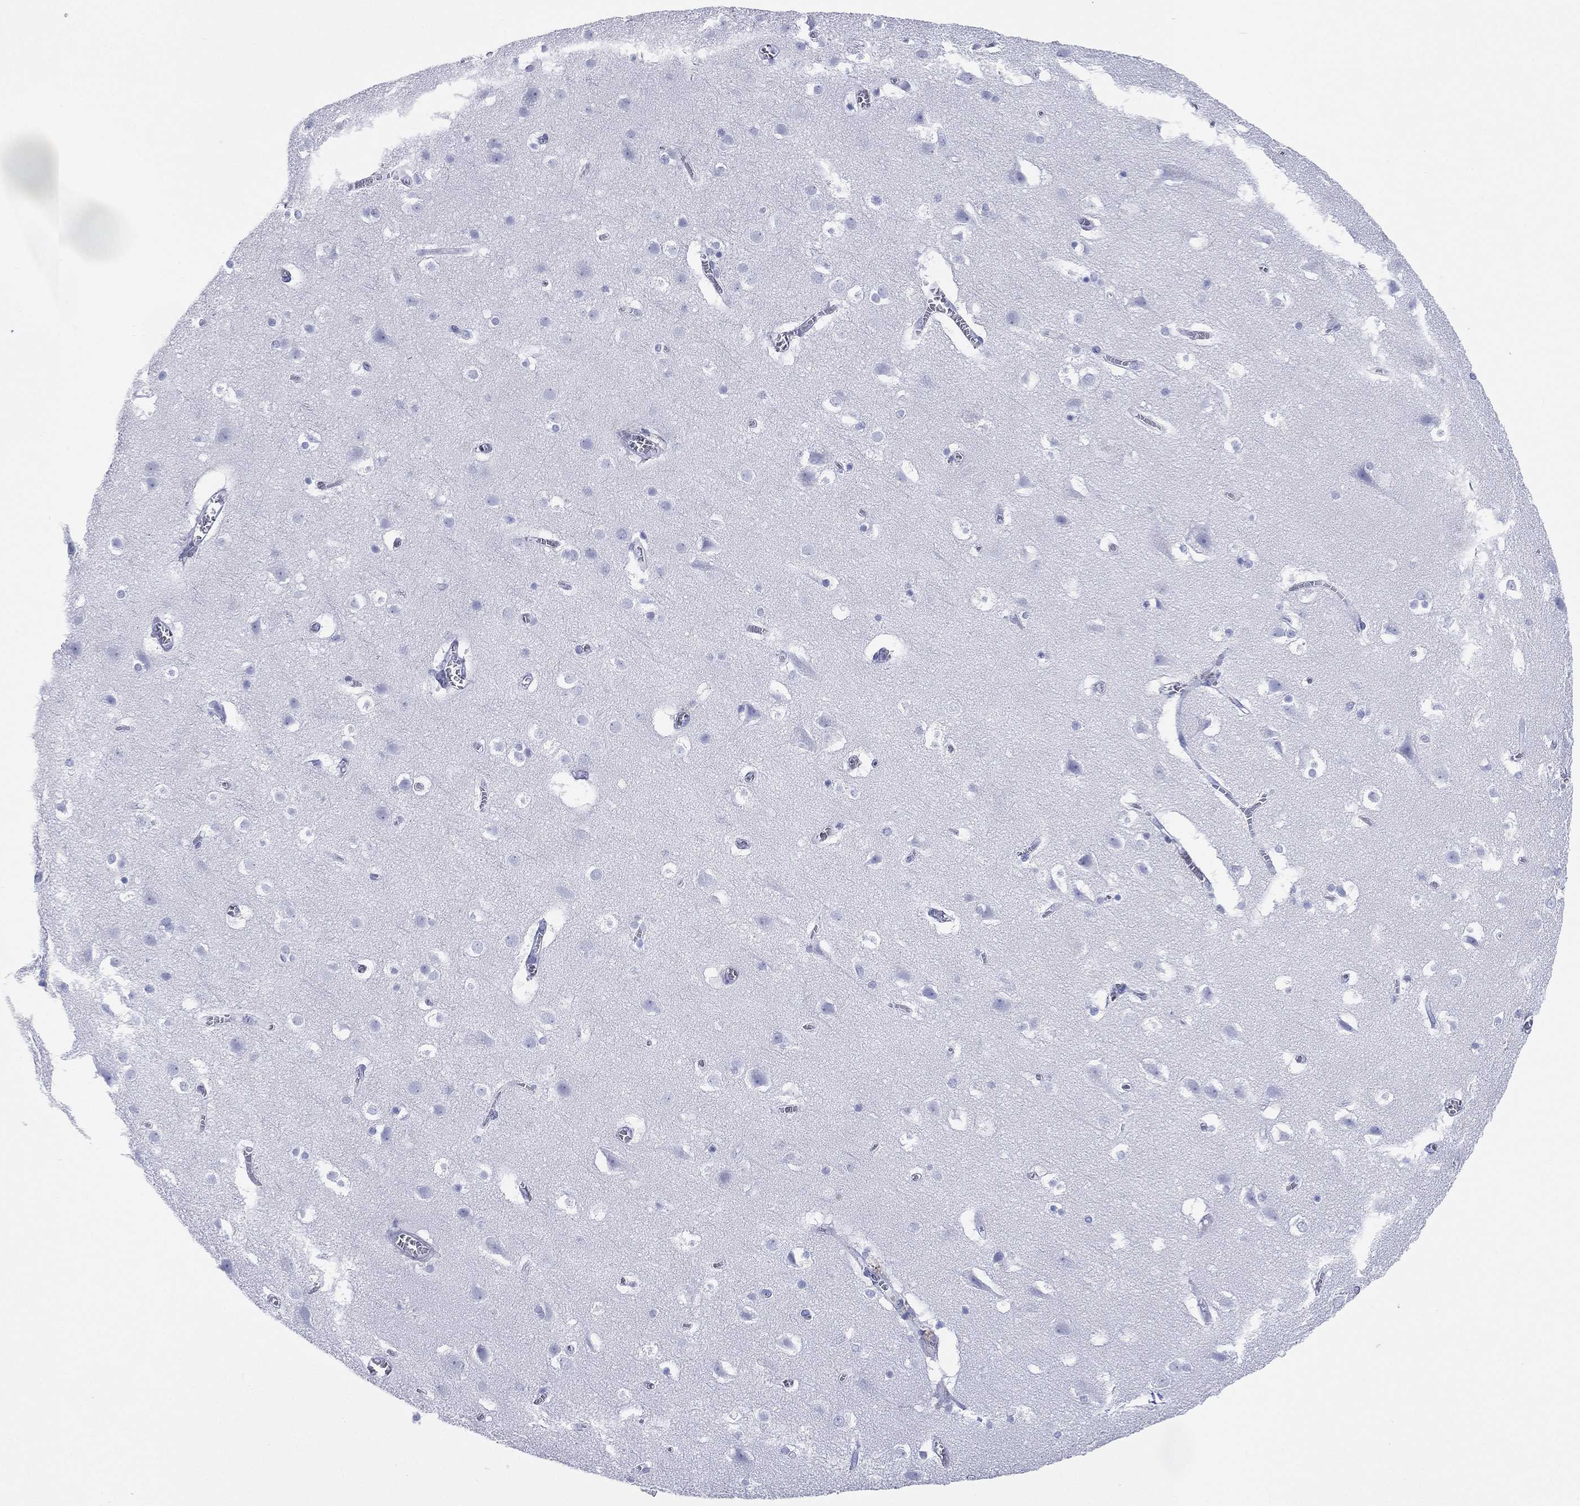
{"staining": {"intensity": "negative", "quantity": "none", "location": "none"}, "tissue": "cerebral cortex", "cell_type": "Endothelial cells", "image_type": "normal", "snomed": [{"axis": "morphology", "description": "Normal tissue, NOS"}, {"axis": "topography", "description": "Cerebral cortex"}], "caption": "This is an IHC image of unremarkable human cerebral cortex. There is no staining in endothelial cells.", "gene": "CD79A", "patient": {"sex": "male", "age": 59}}